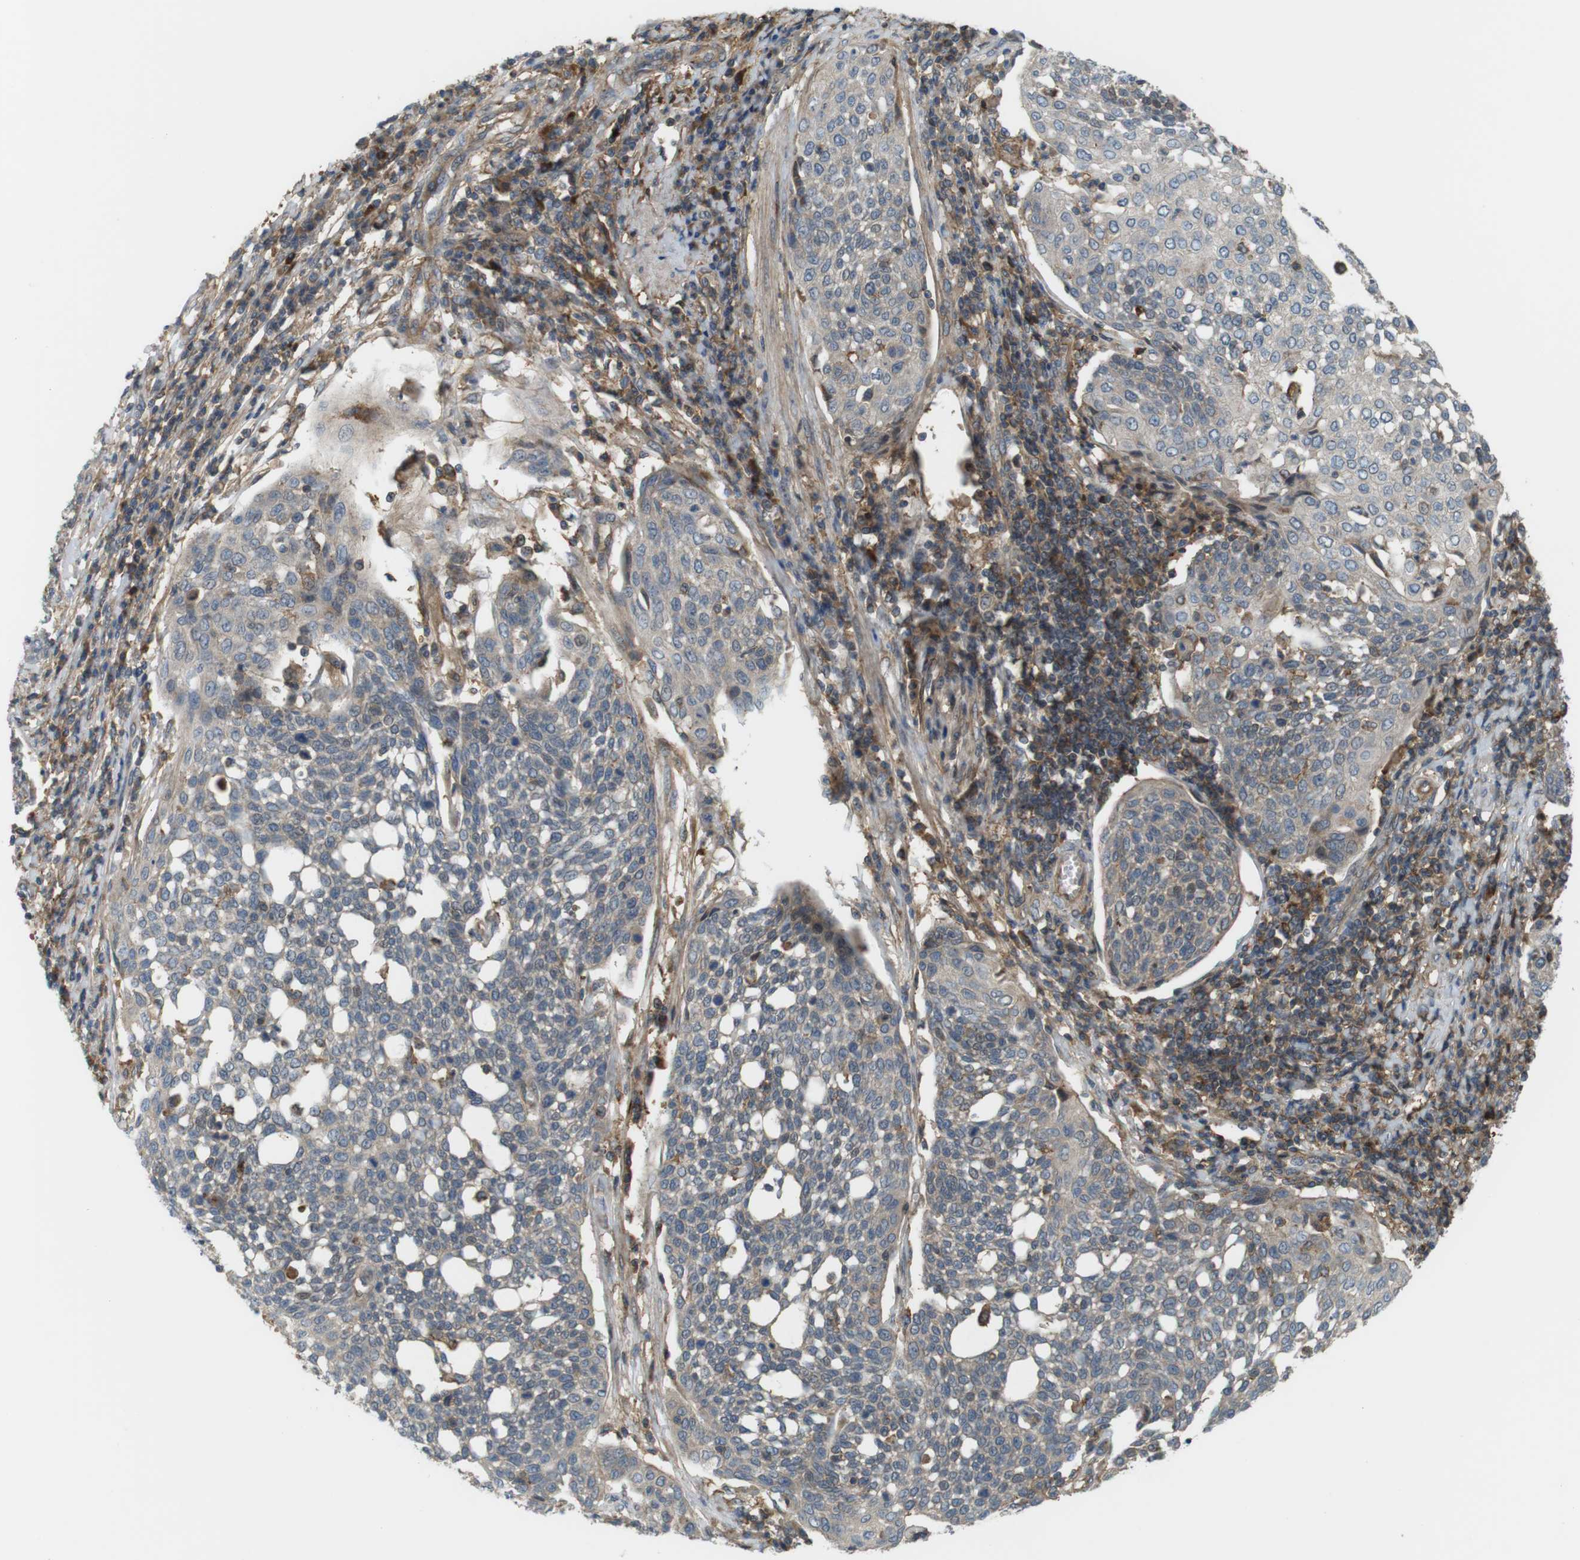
{"staining": {"intensity": "weak", "quantity": "<25%", "location": "cytoplasmic/membranous"}, "tissue": "cervical cancer", "cell_type": "Tumor cells", "image_type": "cancer", "snomed": [{"axis": "morphology", "description": "Squamous cell carcinoma, NOS"}, {"axis": "topography", "description": "Cervix"}], "caption": "This is a image of immunohistochemistry (IHC) staining of cervical cancer, which shows no expression in tumor cells.", "gene": "DDAH2", "patient": {"sex": "female", "age": 34}}